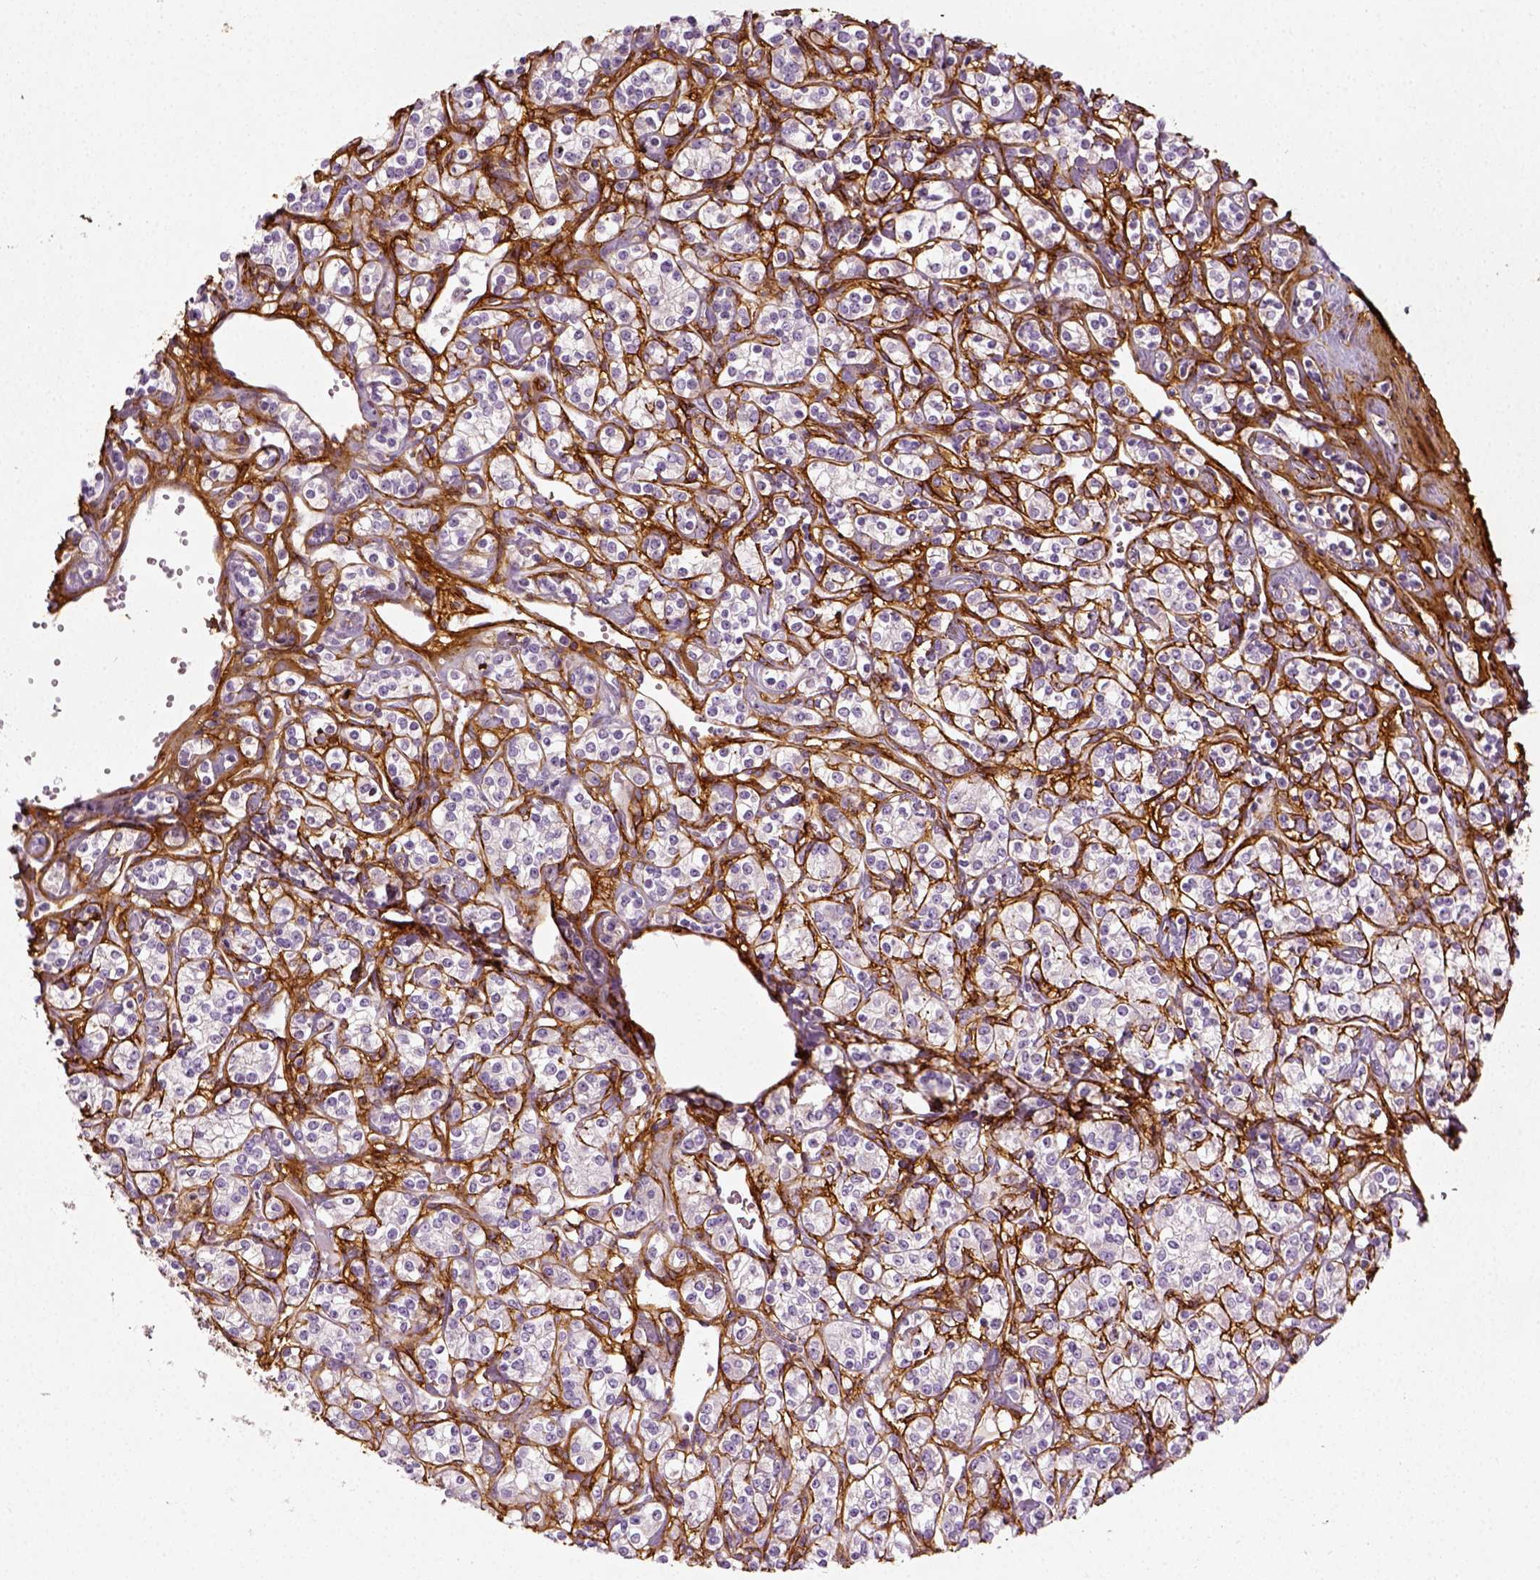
{"staining": {"intensity": "negative", "quantity": "none", "location": "none"}, "tissue": "renal cancer", "cell_type": "Tumor cells", "image_type": "cancer", "snomed": [{"axis": "morphology", "description": "Adenocarcinoma, NOS"}, {"axis": "topography", "description": "Kidney"}], "caption": "A high-resolution histopathology image shows immunohistochemistry staining of renal cancer, which exhibits no significant staining in tumor cells.", "gene": "COL6A2", "patient": {"sex": "male", "age": 77}}